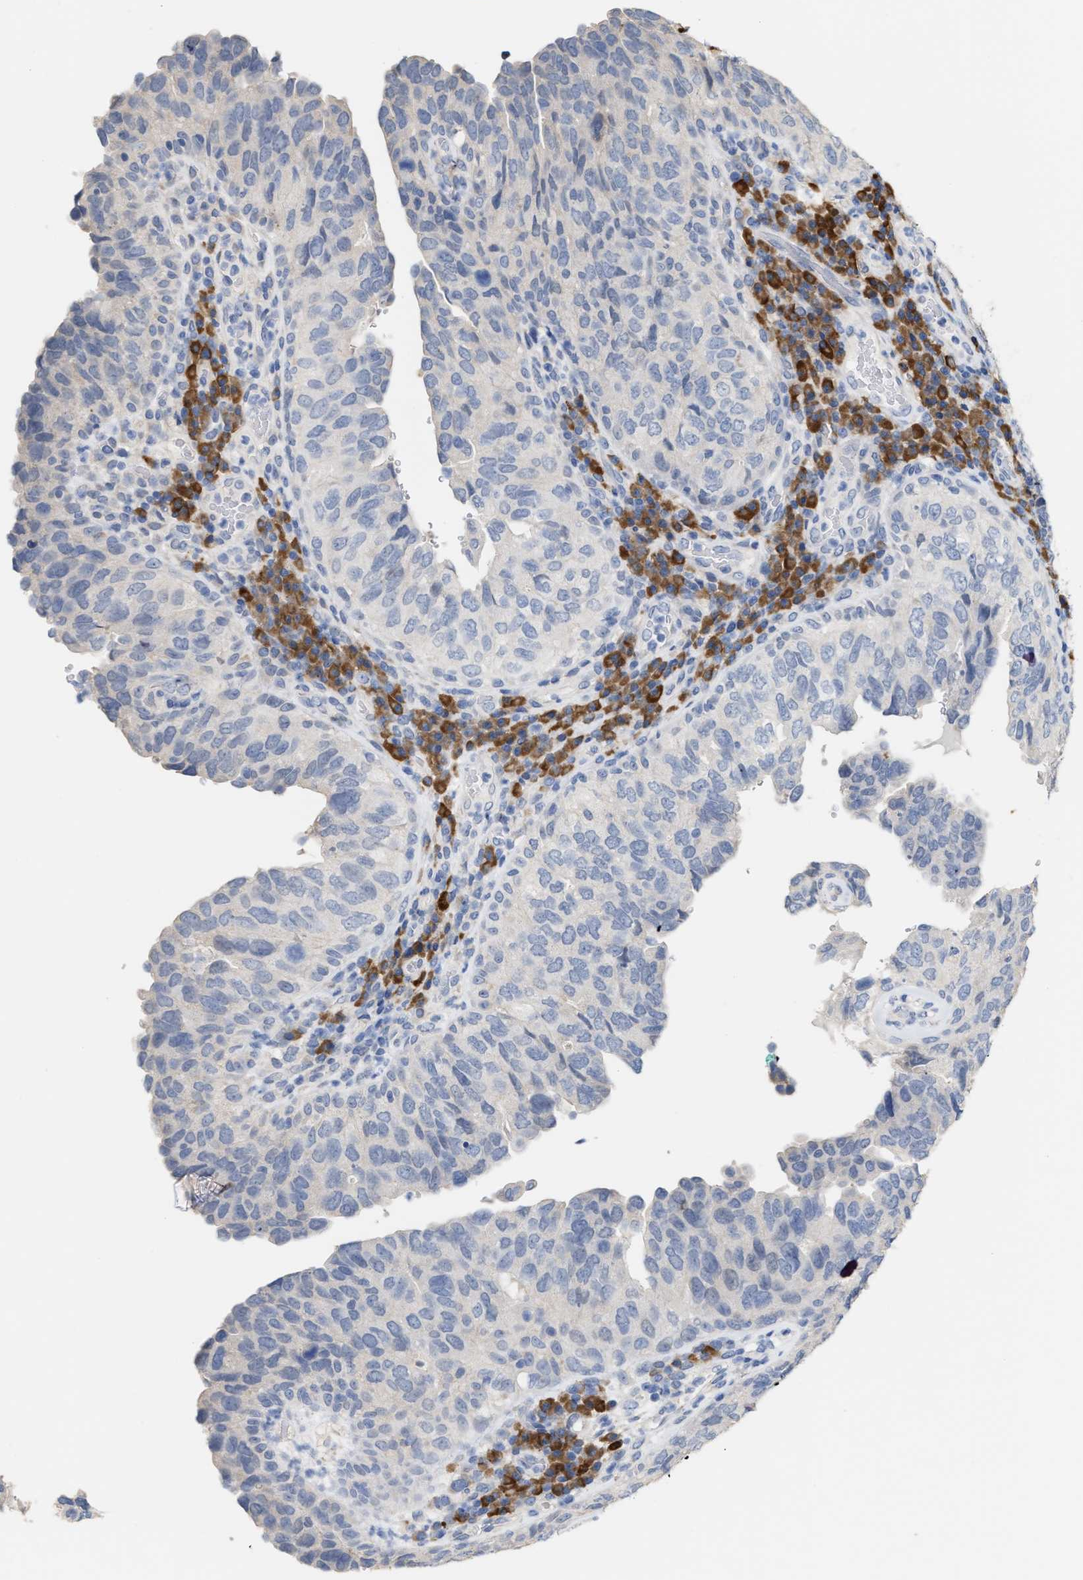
{"staining": {"intensity": "negative", "quantity": "none", "location": "none"}, "tissue": "urothelial cancer", "cell_type": "Tumor cells", "image_type": "cancer", "snomed": [{"axis": "morphology", "description": "Urothelial carcinoma, High grade"}, {"axis": "topography", "description": "Urinary bladder"}], "caption": "Tumor cells are negative for brown protein staining in urothelial carcinoma (high-grade).", "gene": "RYR2", "patient": {"sex": "female", "age": 82}}